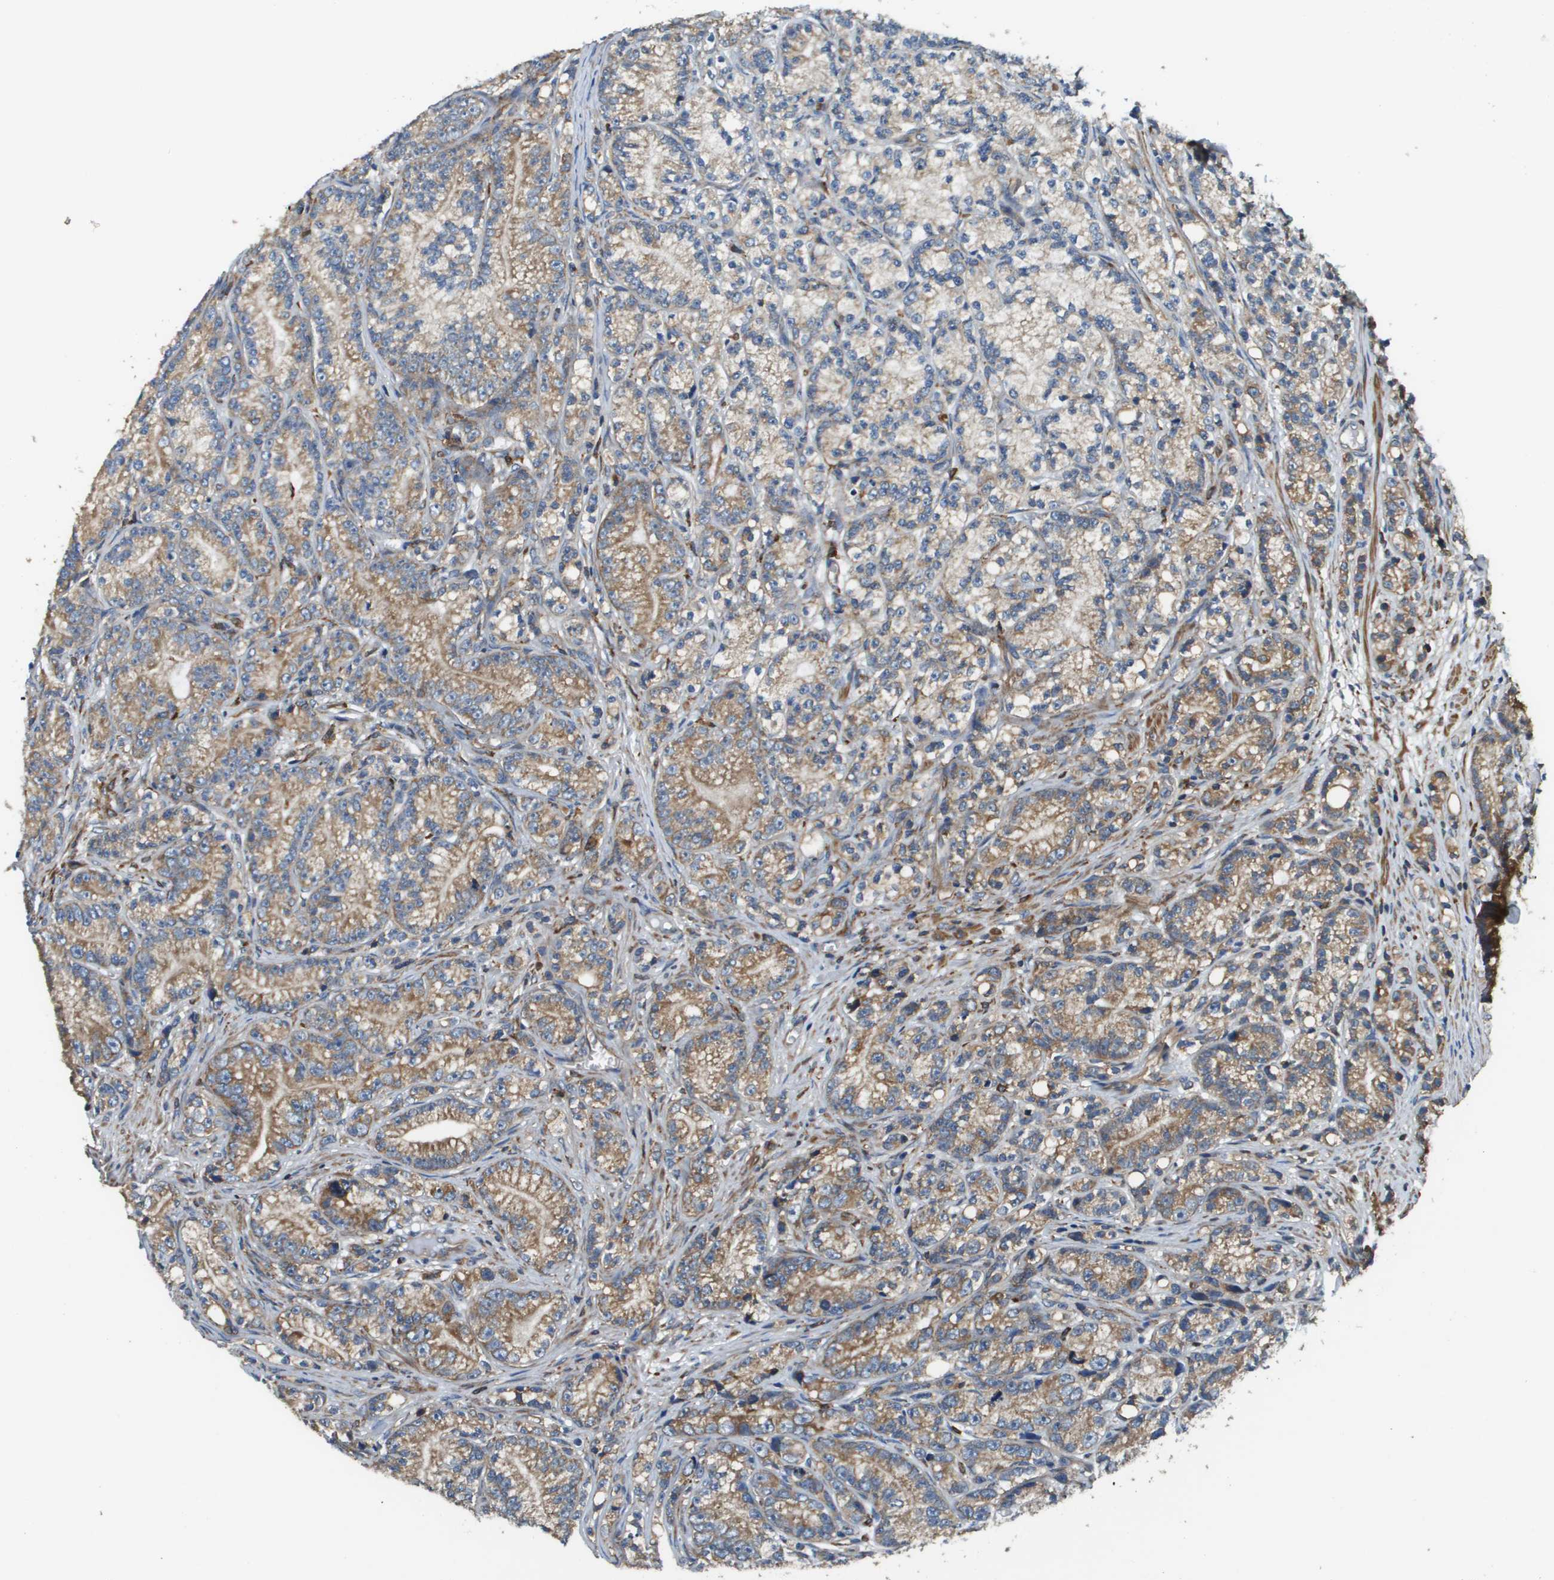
{"staining": {"intensity": "weak", "quantity": ">75%", "location": "cytoplasmic/membranous"}, "tissue": "prostate cancer", "cell_type": "Tumor cells", "image_type": "cancer", "snomed": [{"axis": "morphology", "description": "Adenocarcinoma, Low grade"}, {"axis": "topography", "description": "Prostate"}], "caption": "Tumor cells demonstrate low levels of weak cytoplasmic/membranous expression in approximately >75% of cells in prostate adenocarcinoma (low-grade). (DAB (3,3'-diaminobenzidine) IHC, brown staining for protein, blue staining for nuclei).", "gene": "CNPY3", "patient": {"sex": "male", "age": 89}}